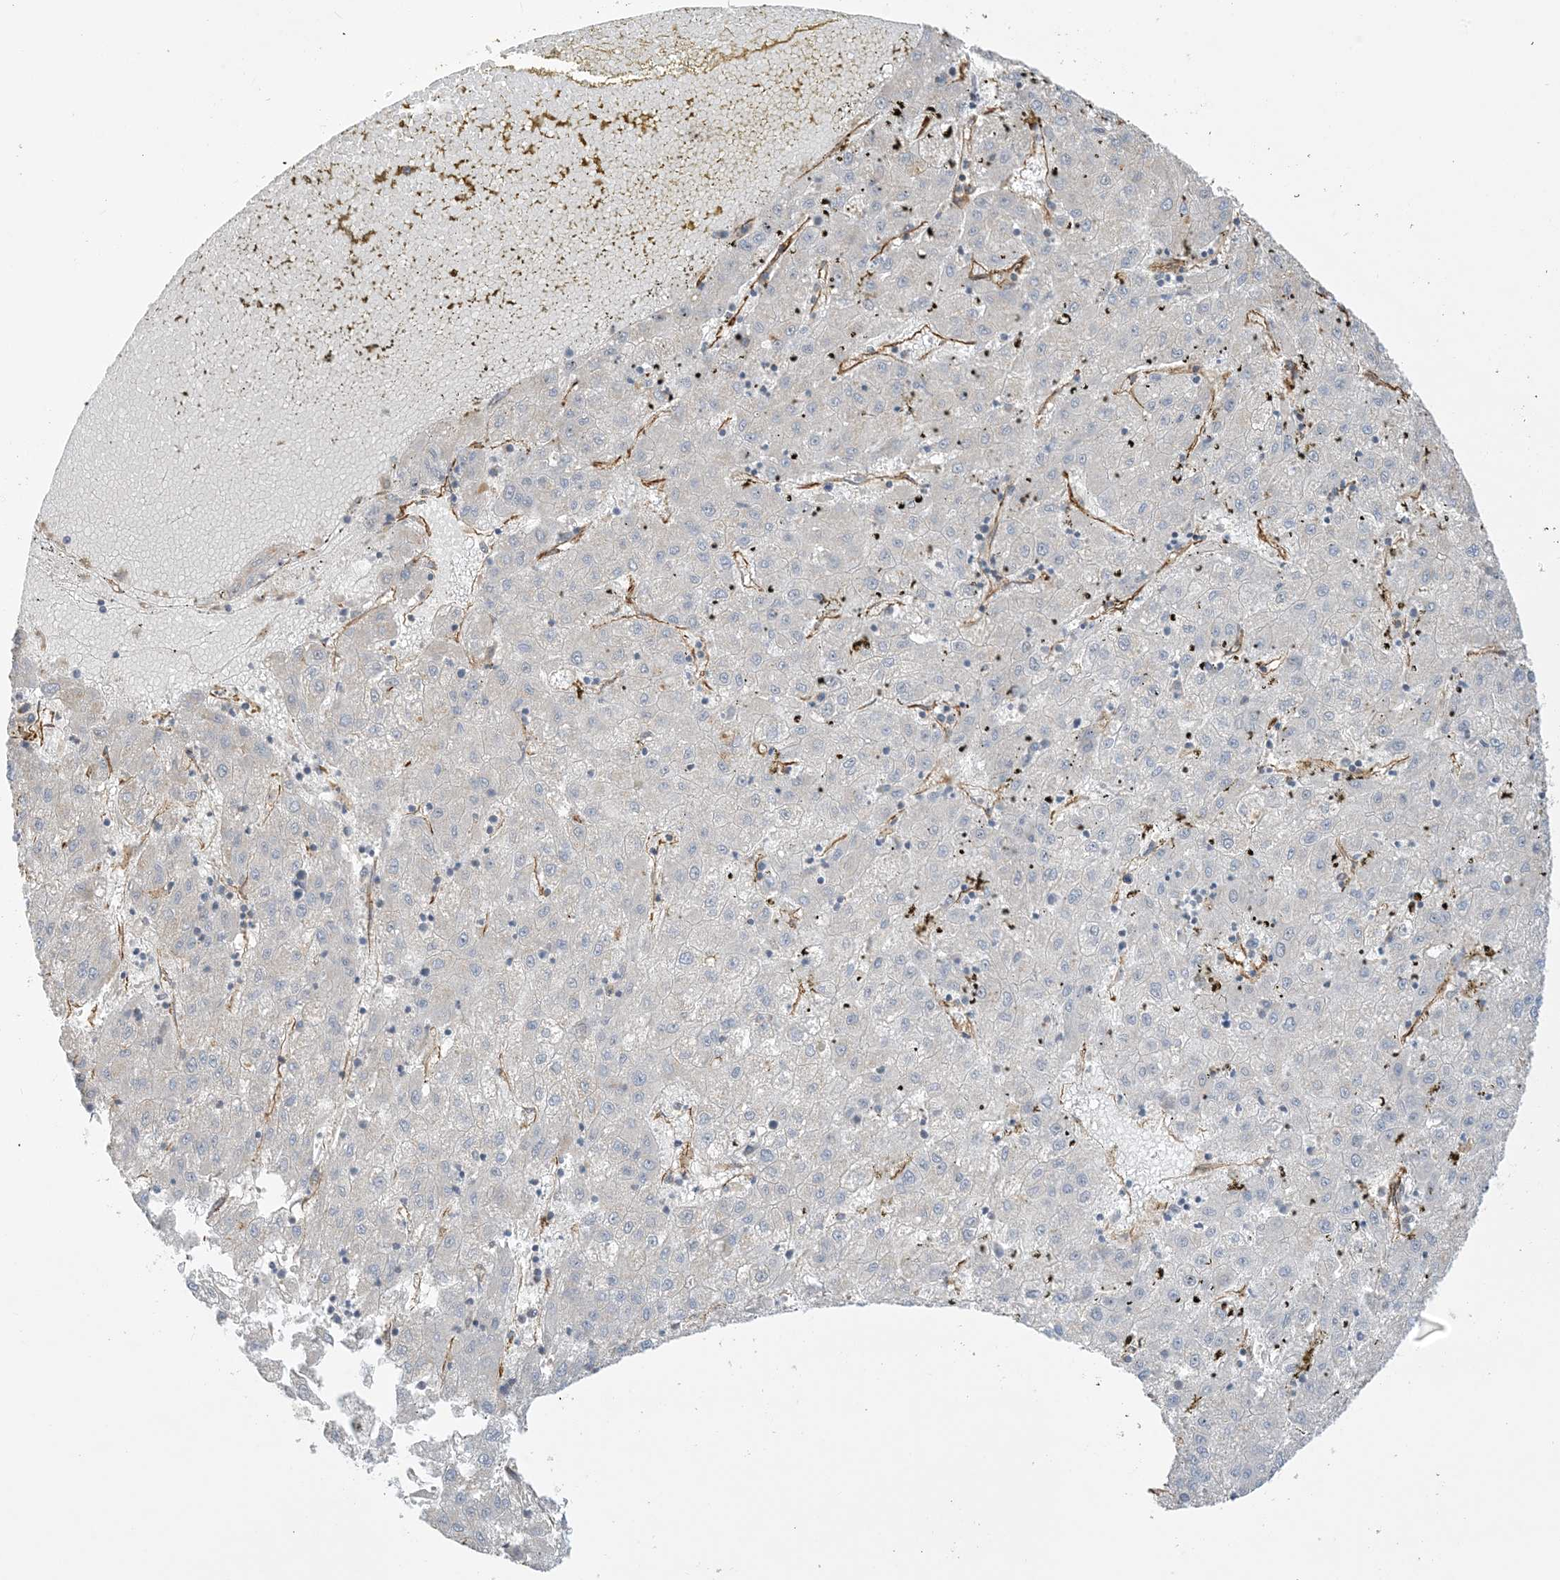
{"staining": {"intensity": "negative", "quantity": "none", "location": "none"}, "tissue": "liver cancer", "cell_type": "Tumor cells", "image_type": "cancer", "snomed": [{"axis": "morphology", "description": "Carcinoma, Hepatocellular, NOS"}, {"axis": "topography", "description": "Liver"}], "caption": "An image of human liver cancer (hepatocellular carcinoma) is negative for staining in tumor cells.", "gene": "AGA", "patient": {"sex": "male", "age": 72}}